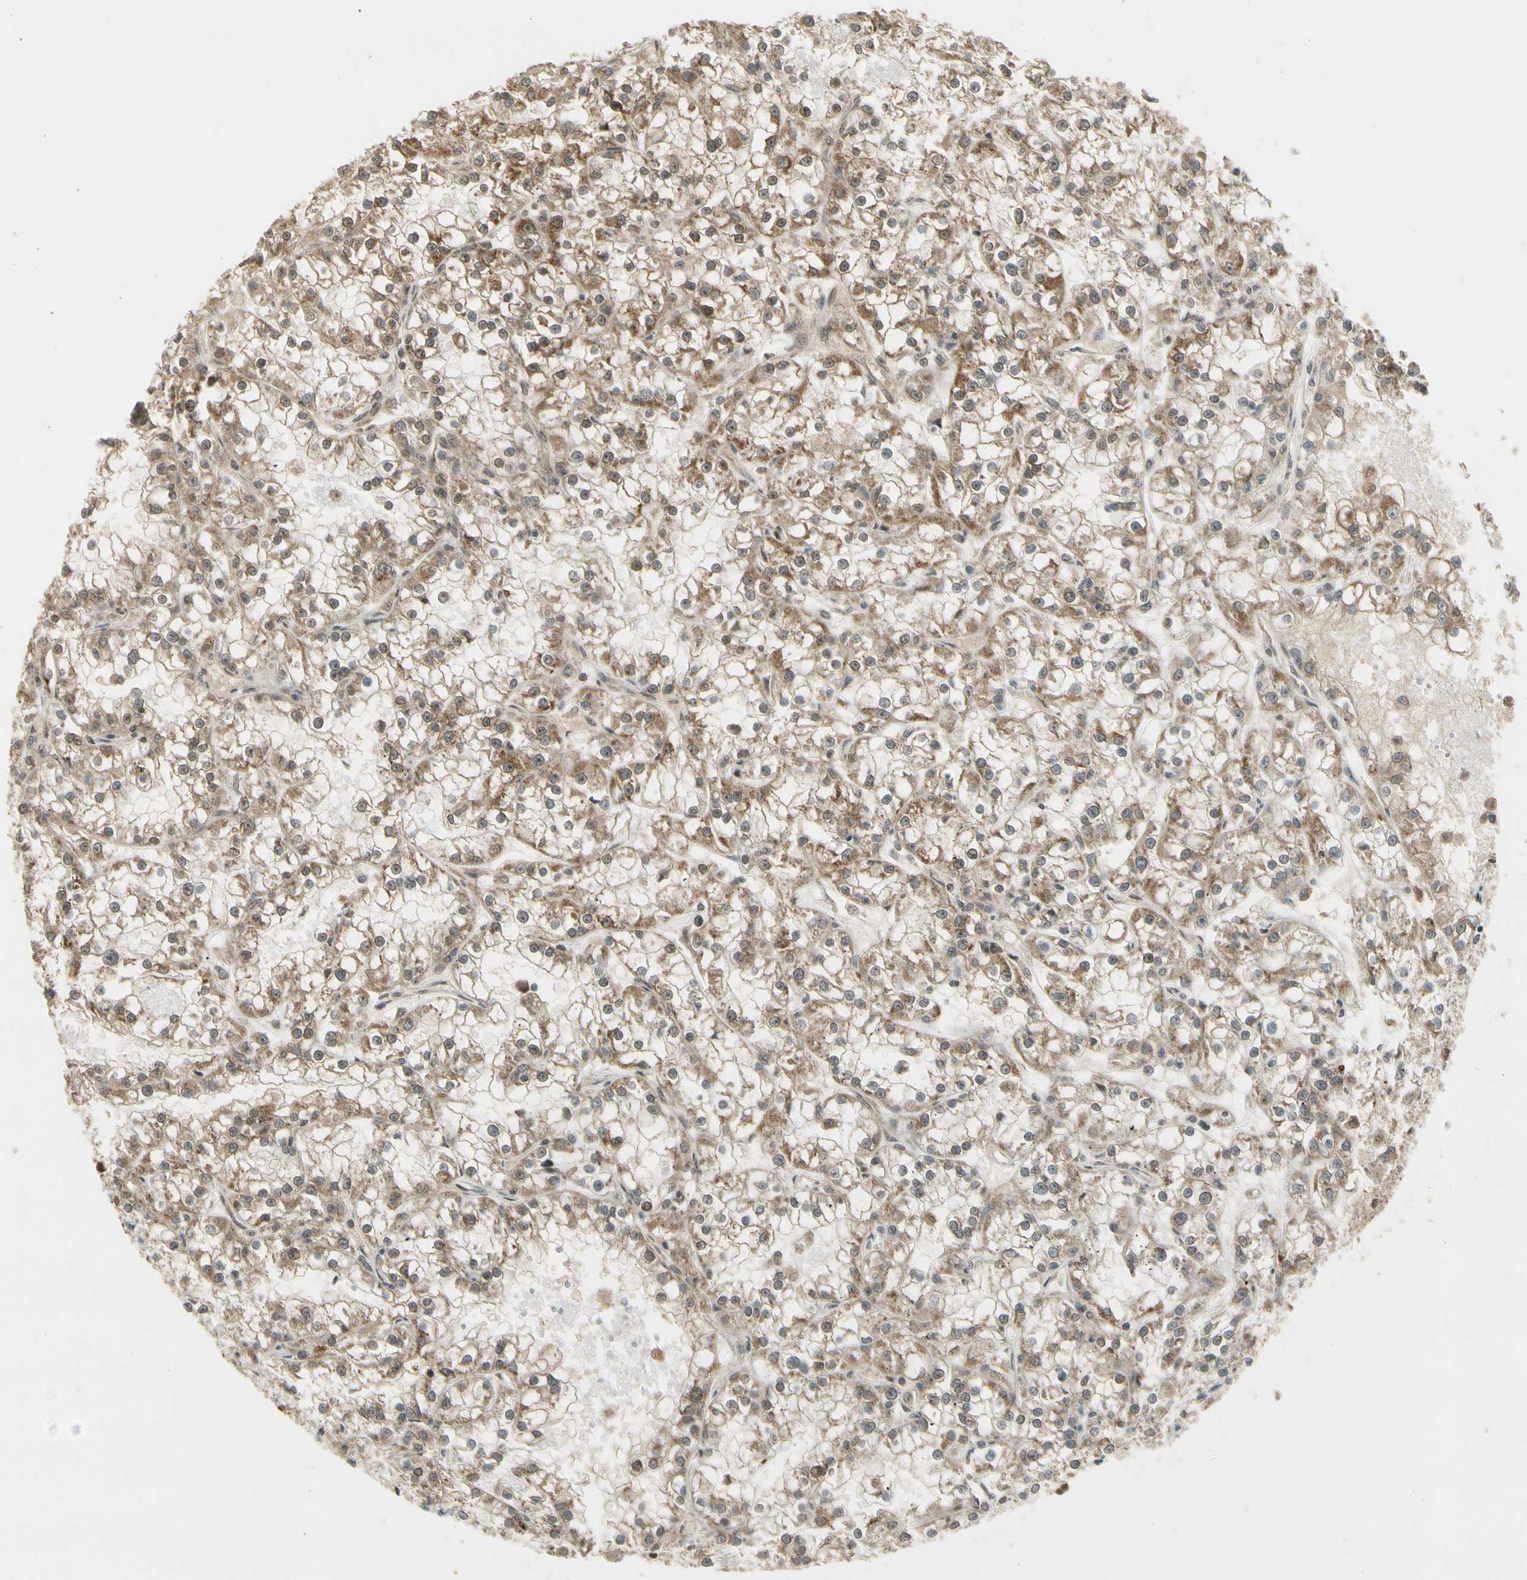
{"staining": {"intensity": "moderate", "quantity": ">75%", "location": "cytoplasmic/membranous,nuclear"}, "tissue": "renal cancer", "cell_type": "Tumor cells", "image_type": "cancer", "snomed": [{"axis": "morphology", "description": "Adenocarcinoma, NOS"}, {"axis": "topography", "description": "Kidney"}], "caption": "IHC of human renal cancer demonstrates medium levels of moderate cytoplasmic/membranous and nuclear positivity in about >75% of tumor cells.", "gene": "ZNF135", "patient": {"sex": "female", "age": 52}}